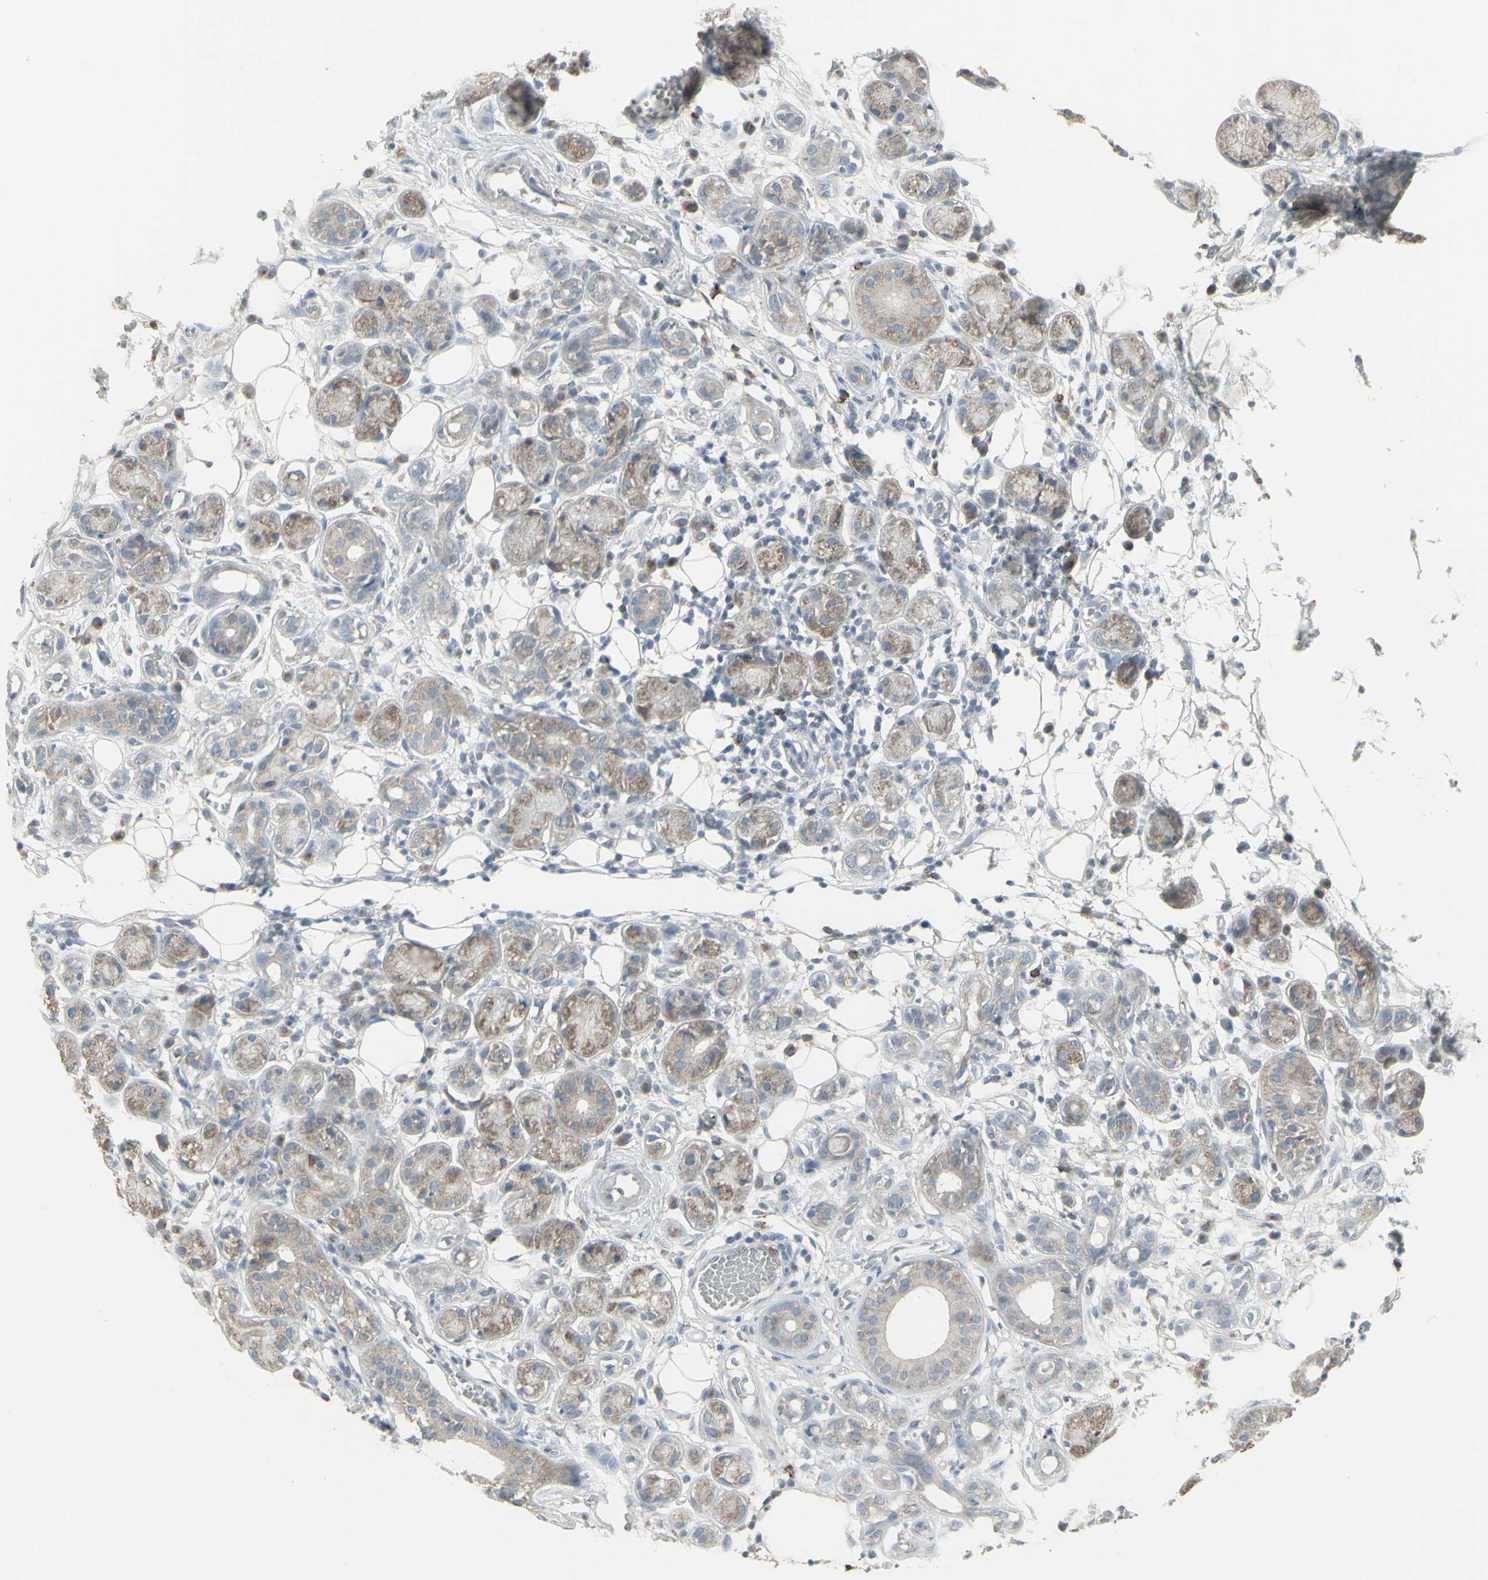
{"staining": {"intensity": "negative", "quantity": "none", "location": "none"}, "tissue": "adipose tissue", "cell_type": "Adipocytes", "image_type": "normal", "snomed": [{"axis": "morphology", "description": "Normal tissue, NOS"}, {"axis": "morphology", "description": "Inflammation, NOS"}, {"axis": "topography", "description": "Vascular tissue"}, {"axis": "topography", "description": "Salivary gland"}], "caption": "This photomicrograph is of unremarkable adipose tissue stained with immunohistochemistry (IHC) to label a protein in brown with the nuclei are counter-stained blue. There is no positivity in adipocytes.", "gene": "CD79B", "patient": {"sex": "female", "age": 75}}